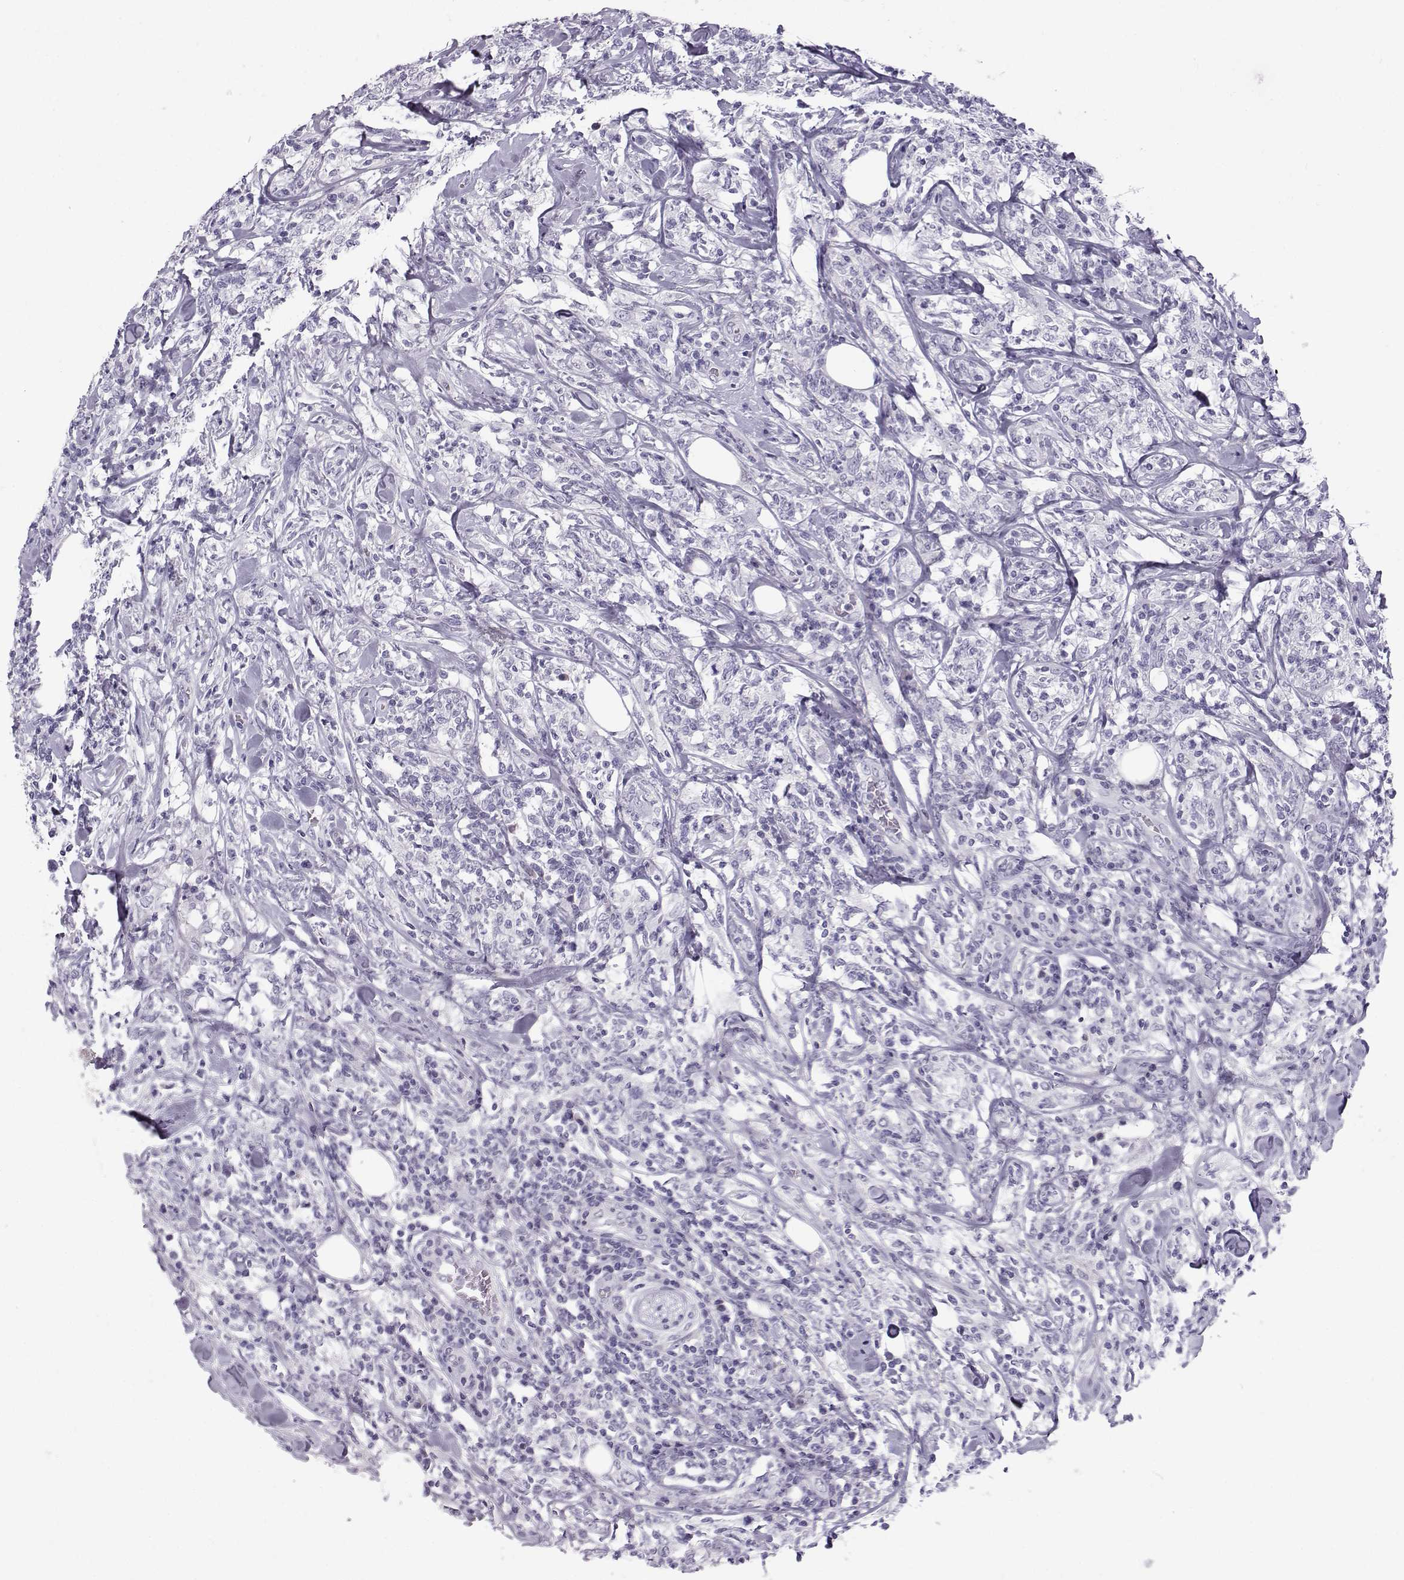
{"staining": {"intensity": "negative", "quantity": "none", "location": "none"}, "tissue": "lymphoma", "cell_type": "Tumor cells", "image_type": "cancer", "snomed": [{"axis": "morphology", "description": "Malignant lymphoma, non-Hodgkin's type, High grade"}, {"axis": "topography", "description": "Lymph node"}], "caption": "Tumor cells are negative for brown protein staining in lymphoma.", "gene": "DMRT3", "patient": {"sex": "female", "age": 84}}